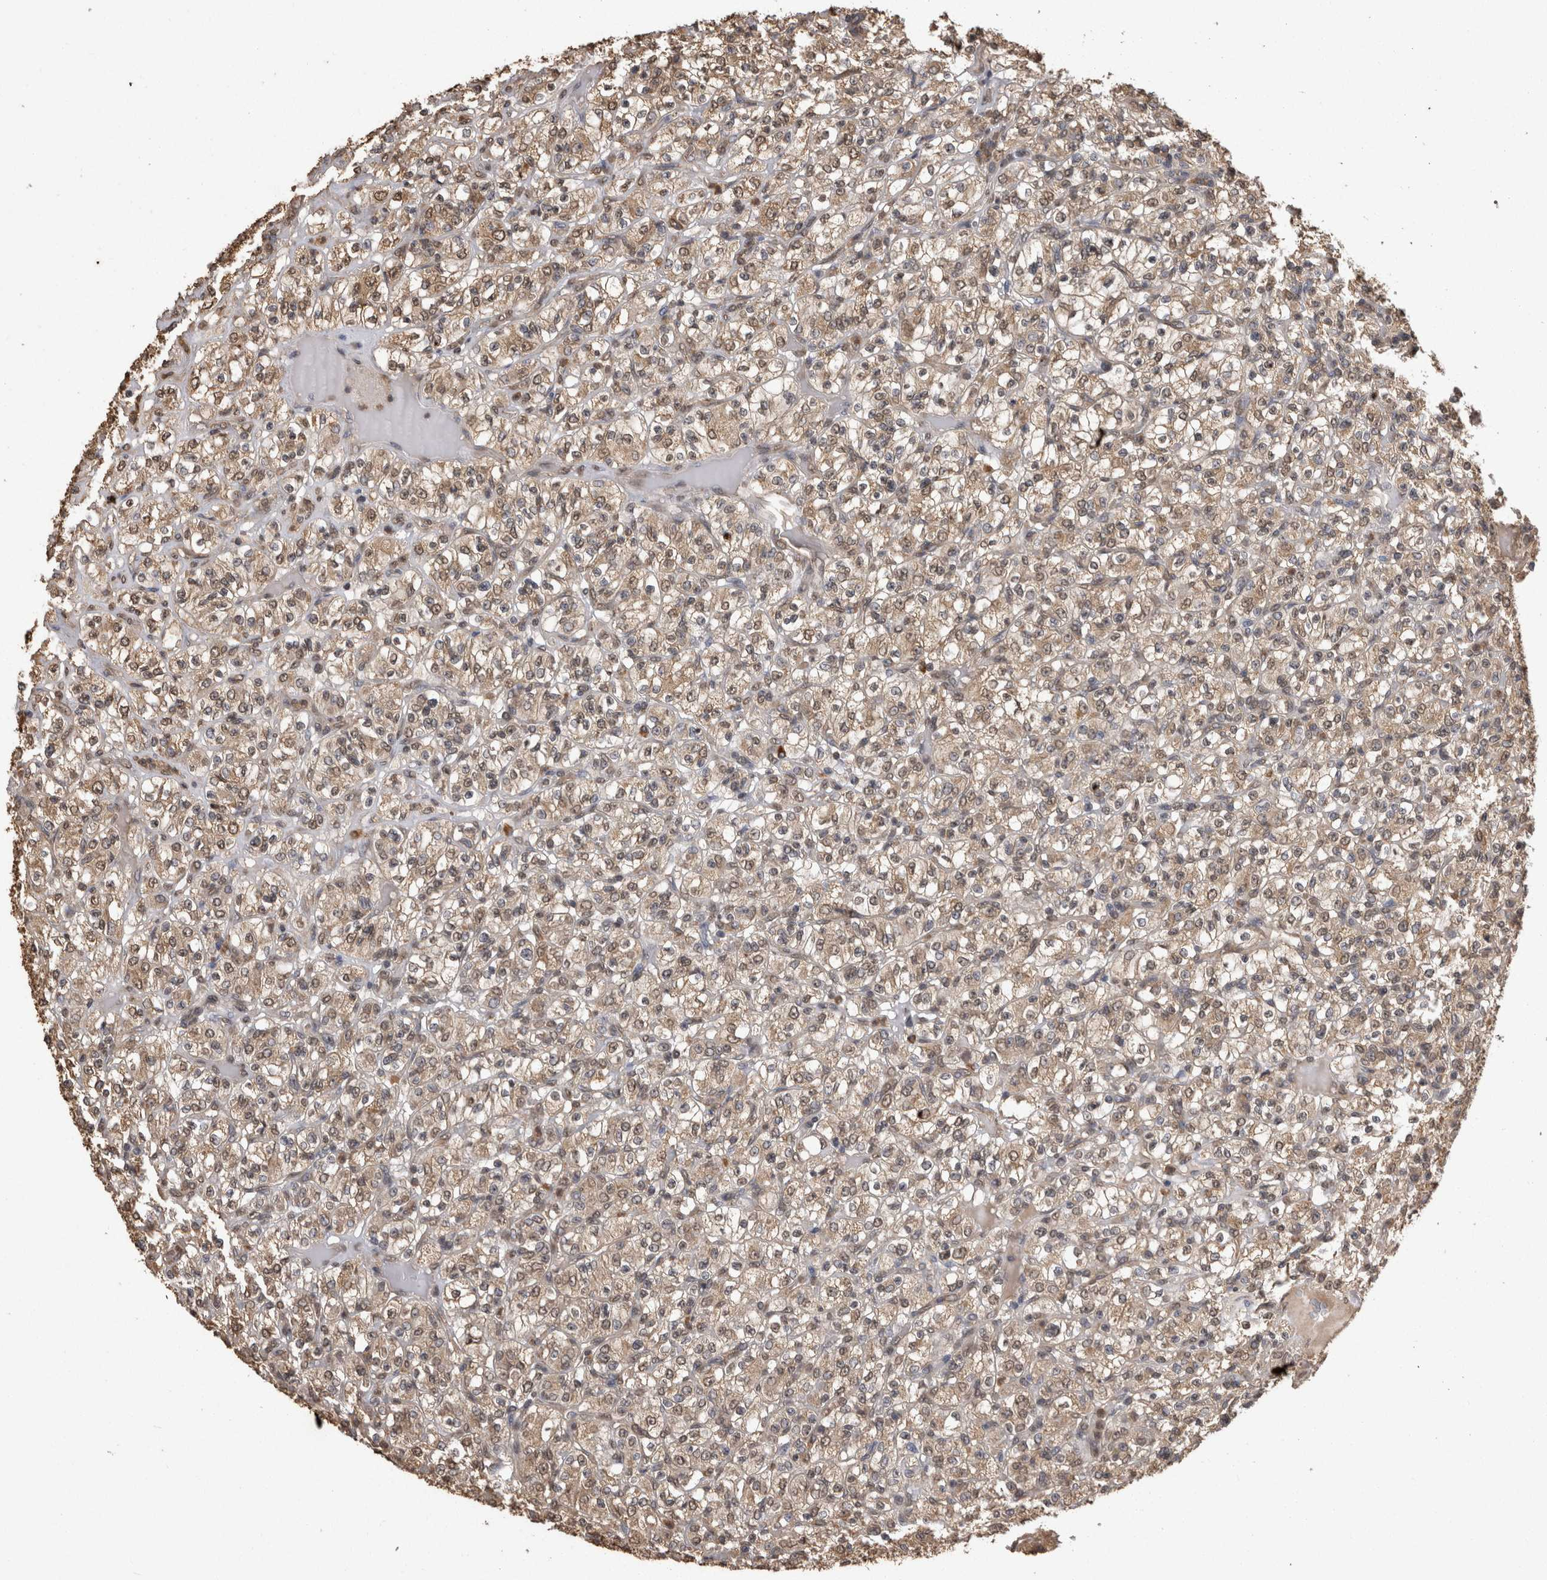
{"staining": {"intensity": "weak", "quantity": ">75%", "location": "cytoplasmic/membranous,nuclear"}, "tissue": "renal cancer", "cell_type": "Tumor cells", "image_type": "cancer", "snomed": [{"axis": "morphology", "description": "Normal tissue, NOS"}, {"axis": "morphology", "description": "Adenocarcinoma, NOS"}, {"axis": "topography", "description": "Kidney"}], "caption": "Tumor cells reveal weak cytoplasmic/membranous and nuclear expression in about >75% of cells in renal cancer (adenocarcinoma).", "gene": "SOCS5", "patient": {"sex": "female", "age": 72}}